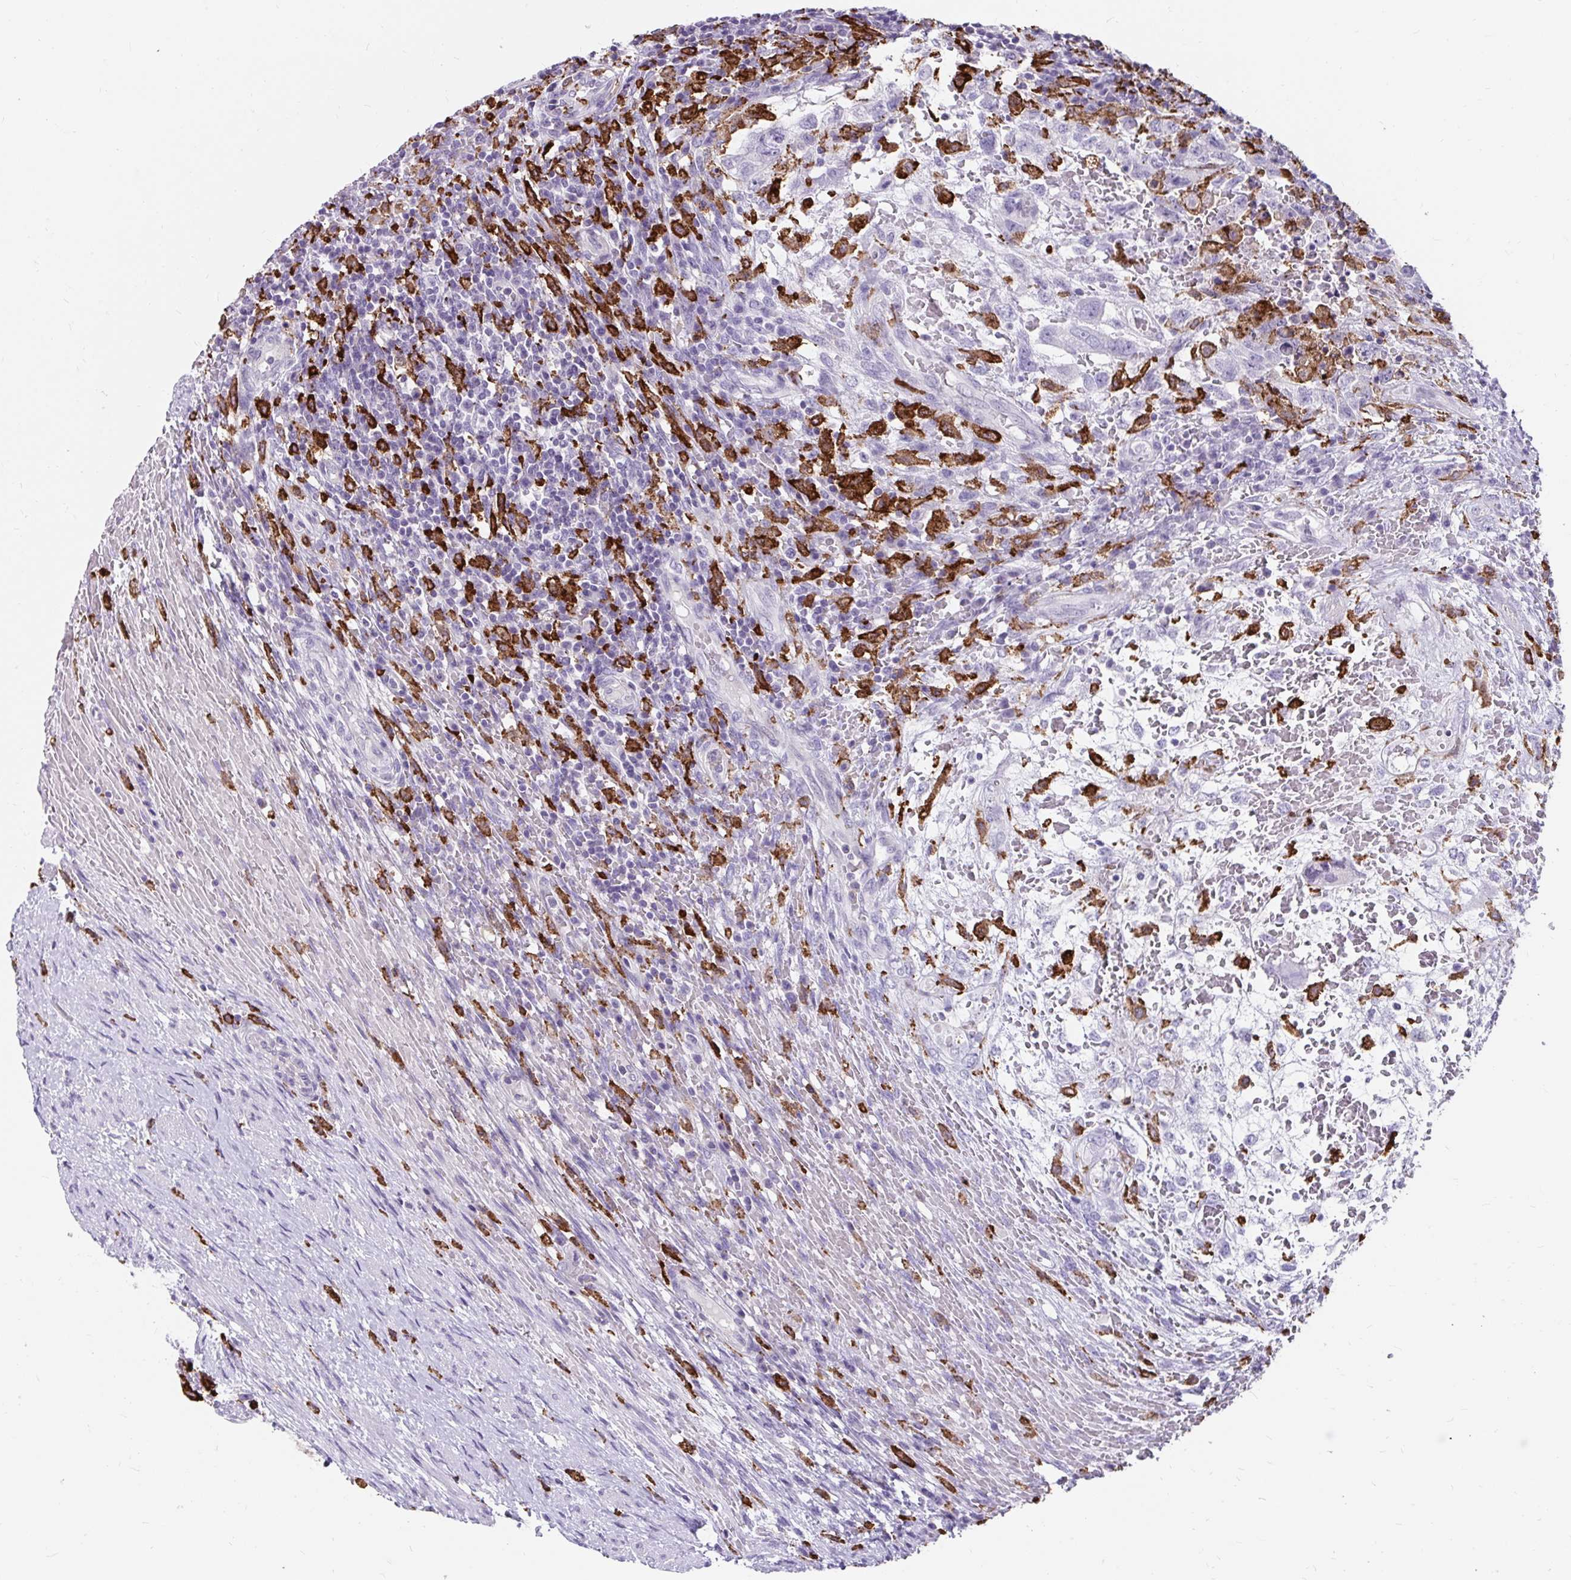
{"staining": {"intensity": "negative", "quantity": "none", "location": "none"}, "tissue": "testis cancer", "cell_type": "Tumor cells", "image_type": "cancer", "snomed": [{"axis": "morphology", "description": "Carcinoma, Embryonal, NOS"}, {"axis": "topography", "description": "Testis"}], "caption": "Tumor cells are negative for brown protein staining in testis cancer.", "gene": "CD163", "patient": {"sex": "male", "age": 26}}